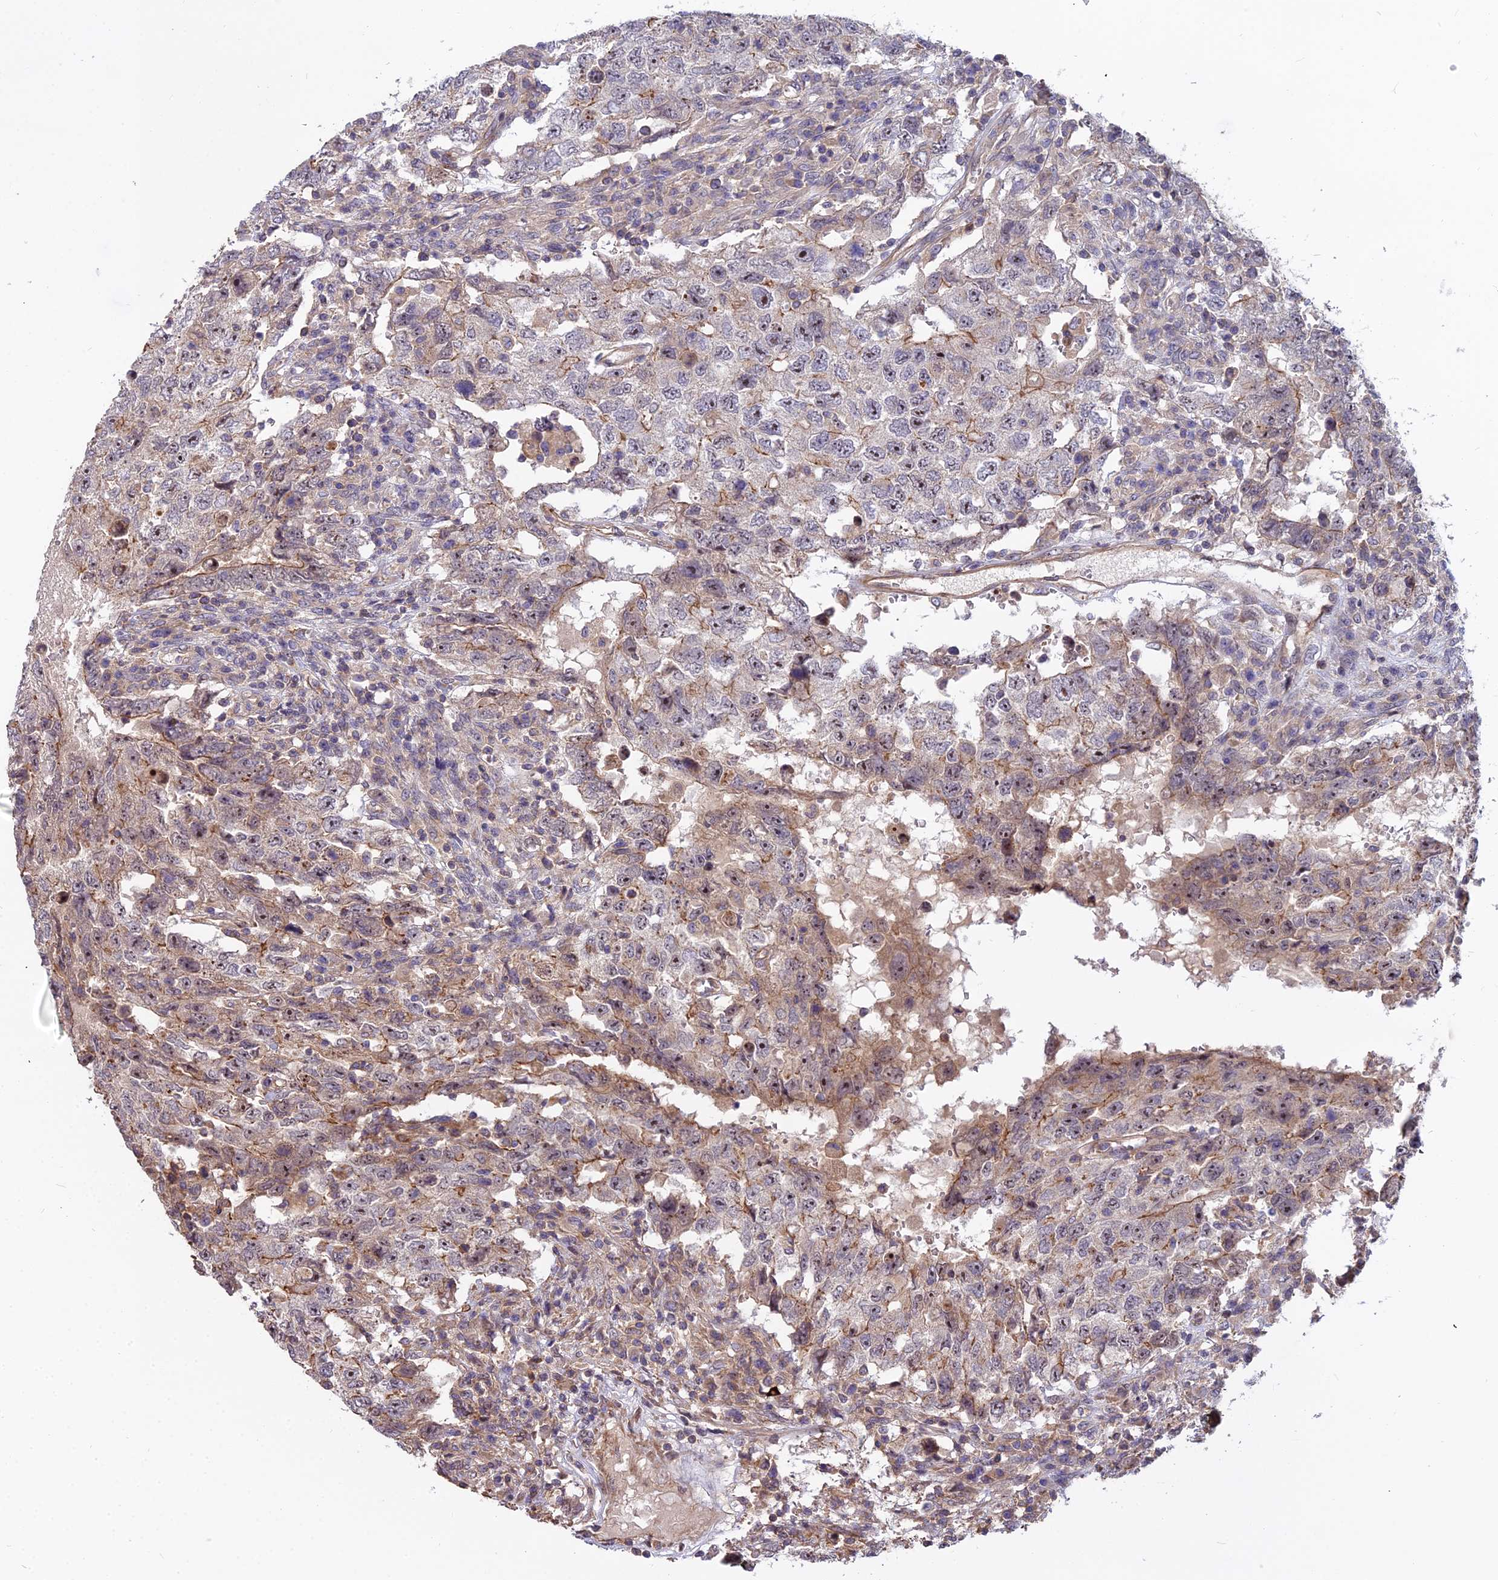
{"staining": {"intensity": "moderate", "quantity": "25%-75%", "location": "cytoplasmic/membranous"}, "tissue": "testis cancer", "cell_type": "Tumor cells", "image_type": "cancer", "snomed": [{"axis": "morphology", "description": "Carcinoma, Embryonal, NOS"}, {"axis": "topography", "description": "Testis"}], "caption": "Embryonal carcinoma (testis) stained with immunohistochemistry (IHC) displays moderate cytoplasmic/membranous staining in approximately 25%-75% of tumor cells. The protein is stained brown, and the nuclei are stained in blue (DAB IHC with brightfield microscopy, high magnification).", "gene": "TCEA3", "patient": {"sex": "male", "age": 26}}